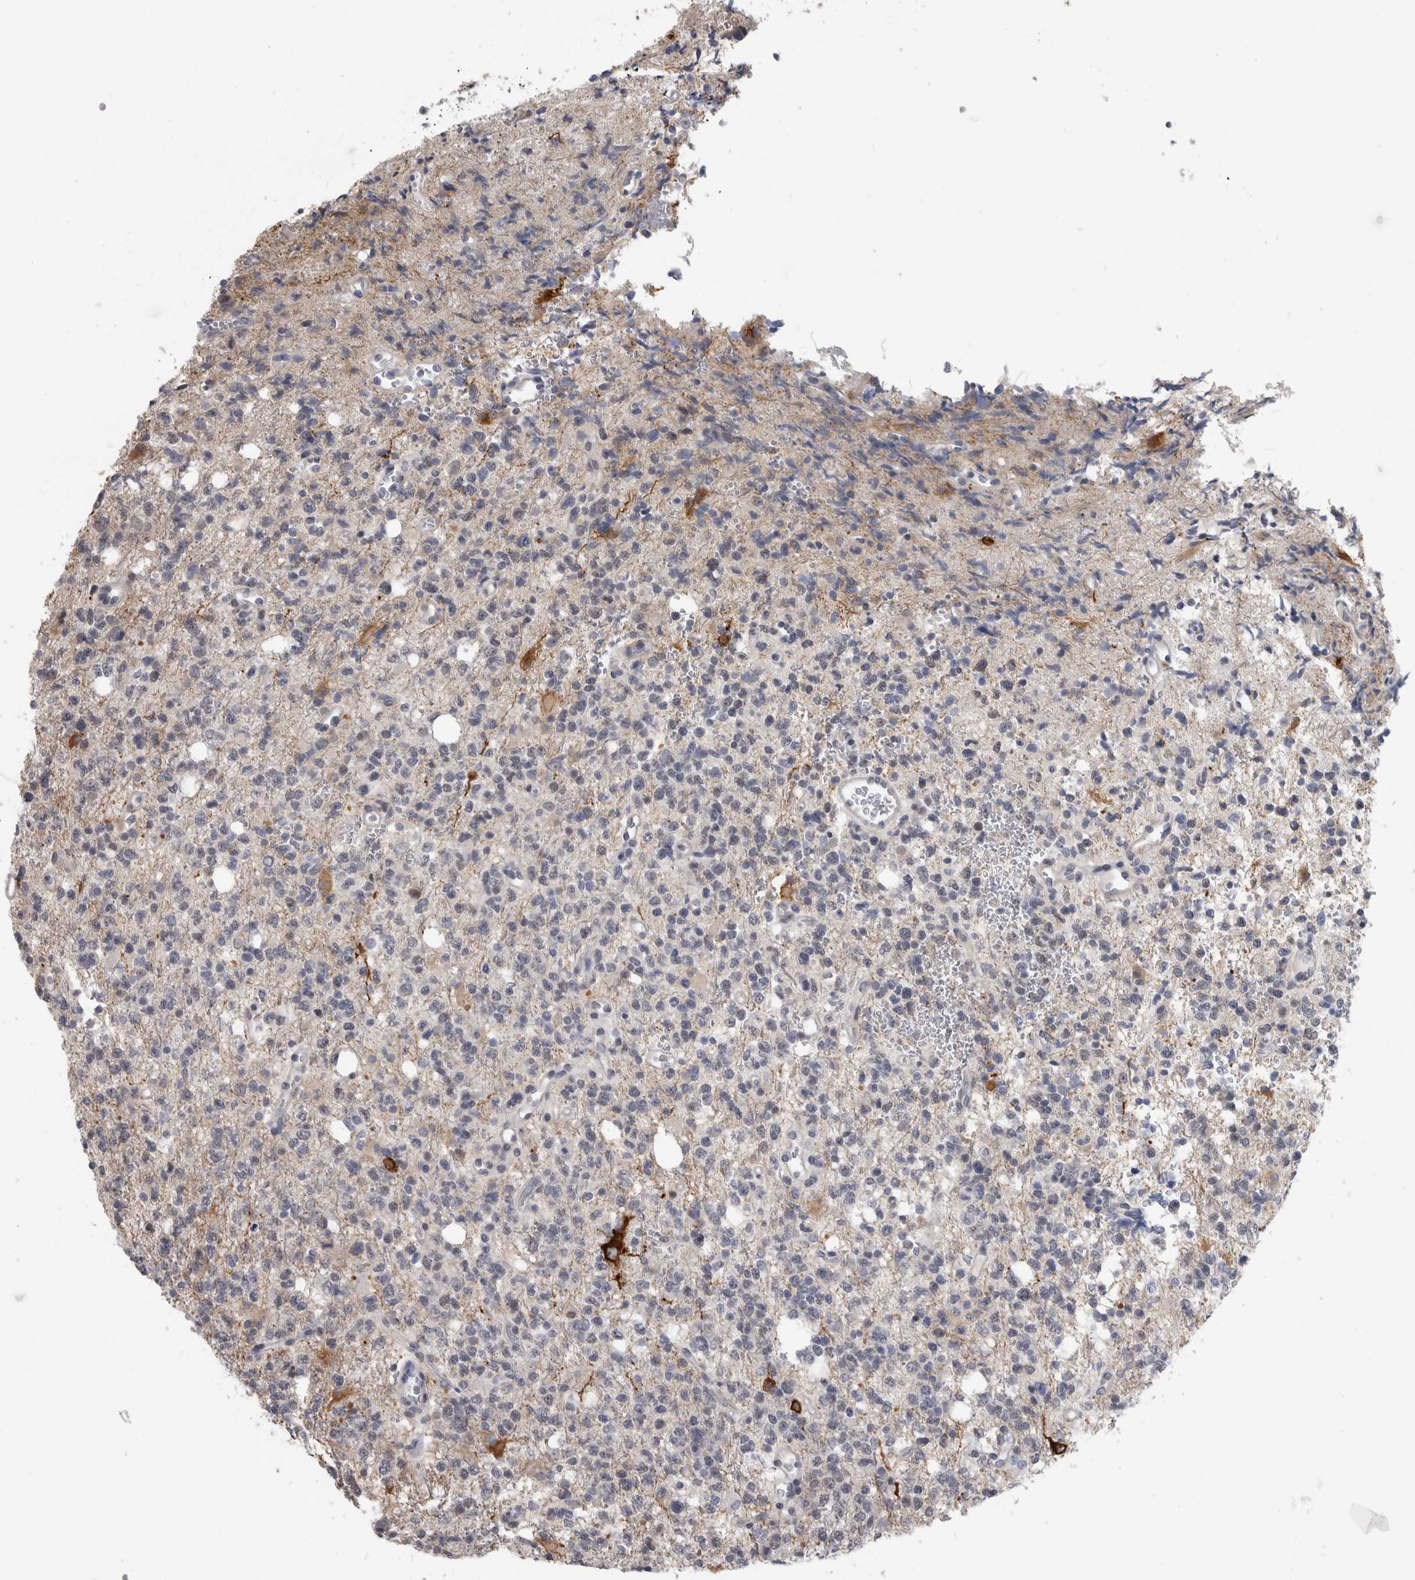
{"staining": {"intensity": "negative", "quantity": "none", "location": "none"}, "tissue": "glioma", "cell_type": "Tumor cells", "image_type": "cancer", "snomed": [{"axis": "morphology", "description": "Glioma, malignant, High grade"}, {"axis": "topography", "description": "Brain"}], "caption": "Human glioma stained for a protein using immunohistochemistry (IHC) displays no expression in tumor cells.", "gene": "TMEM242", "patient": {"sex": "female", "age": 62}}